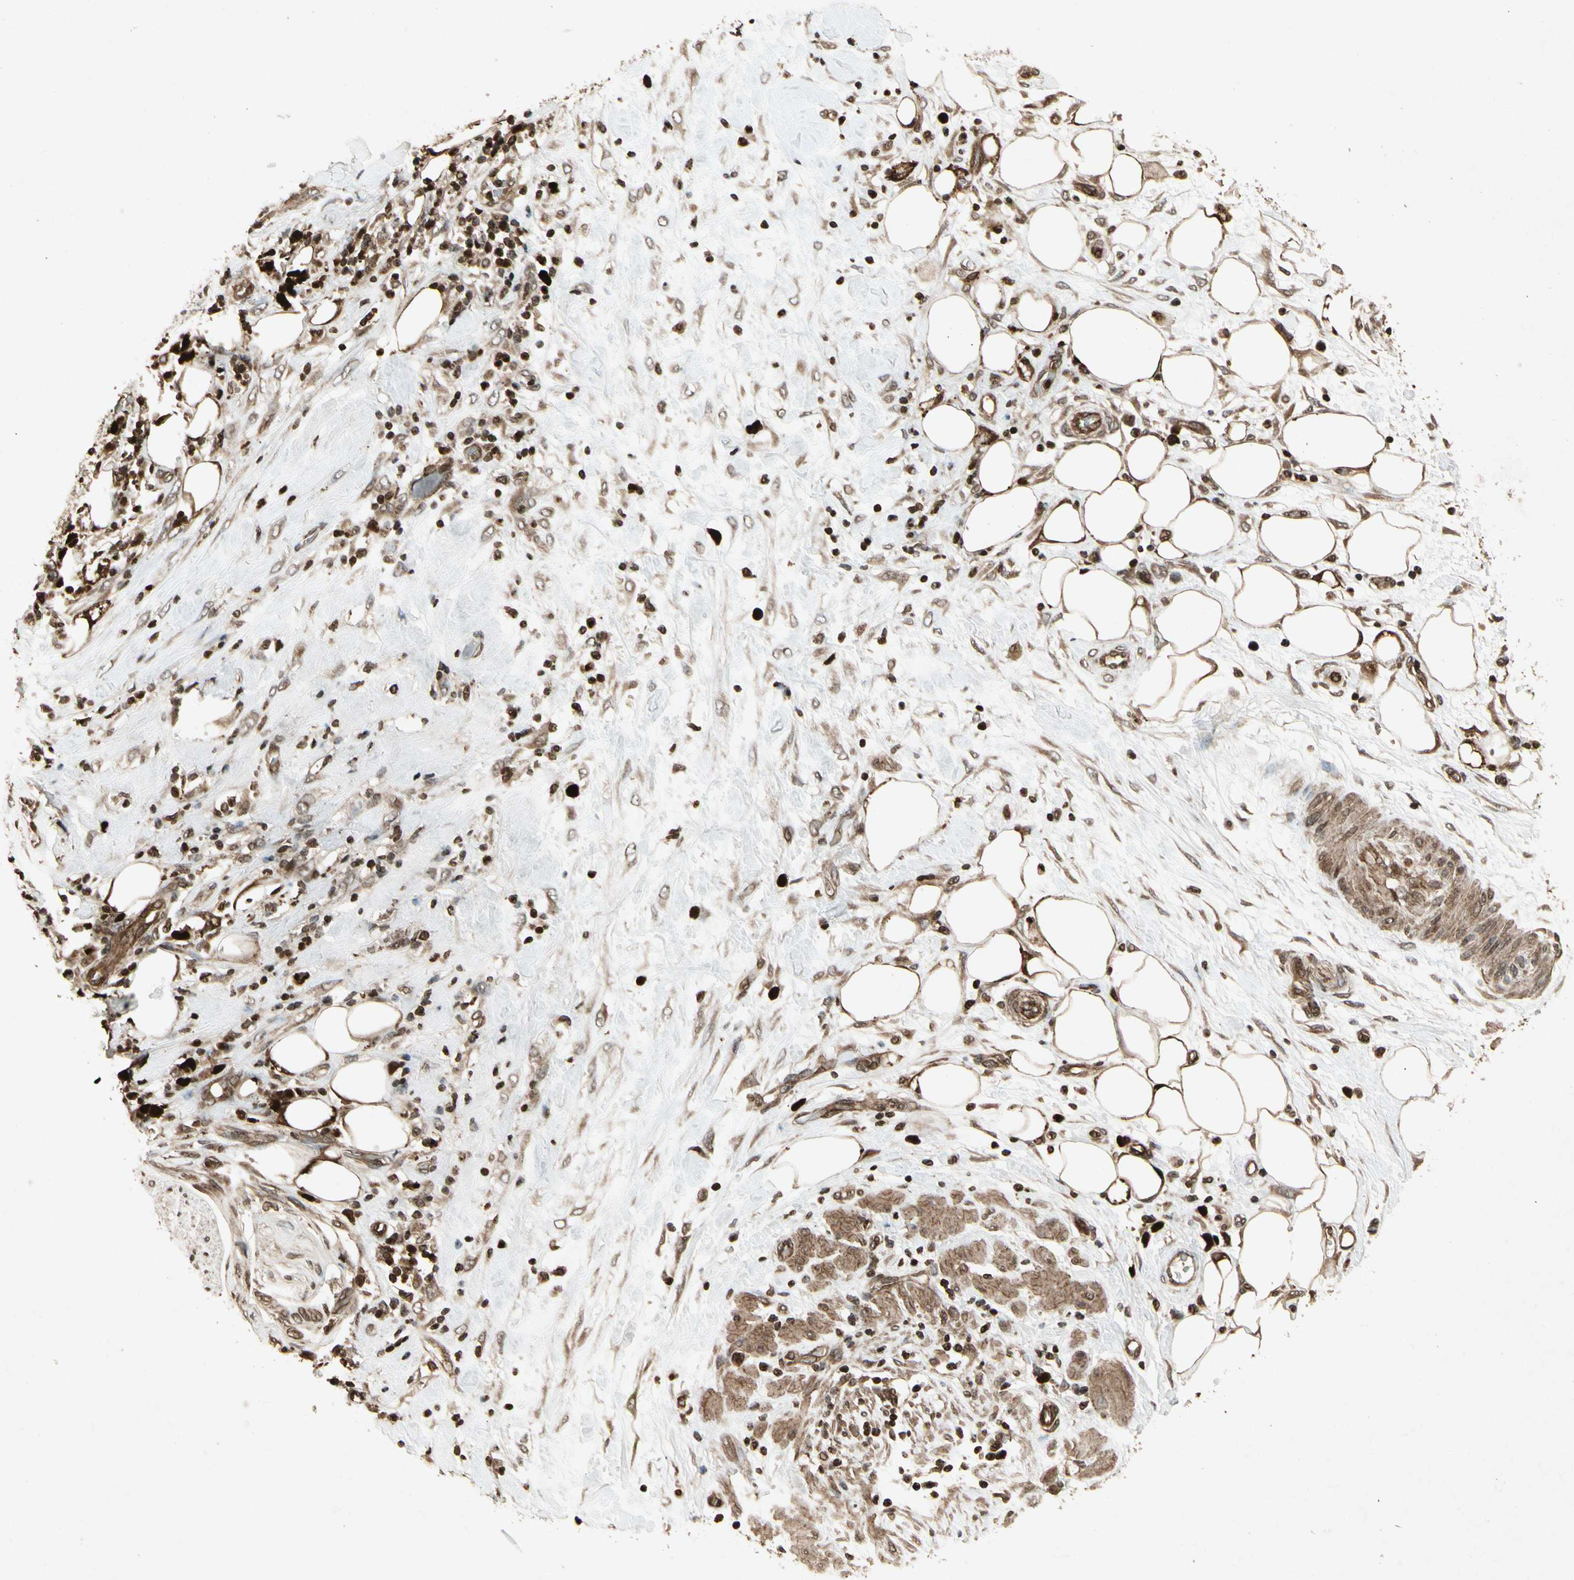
{"staining": {"intensity": "moderate", "quantity": ">75%", "location": "cytoplasmic/membranous"}, "tissue": "pancreatic cancer", "cell_type": "Tumor cells", "image_type": "cancer", "snomed": [{"axis": "morphology", "description": "Adenocarcinoma, NOS"}, {"axis": "topography", "description": "Pancreas"}], "caption": "Brown immunohistochemical staining in adenocarcinoma (pancreatic) exhibits moderate cytoplasmic/membranous staining in about >75% of tumor cells. The staining was performed using DAB to visualize the protein expression in brown, while the nuclei were stained in blue with hematoxylin (Magnification: 20x).", "gene": "GLRX", "patient": {"sex": "female", "age": 78}}